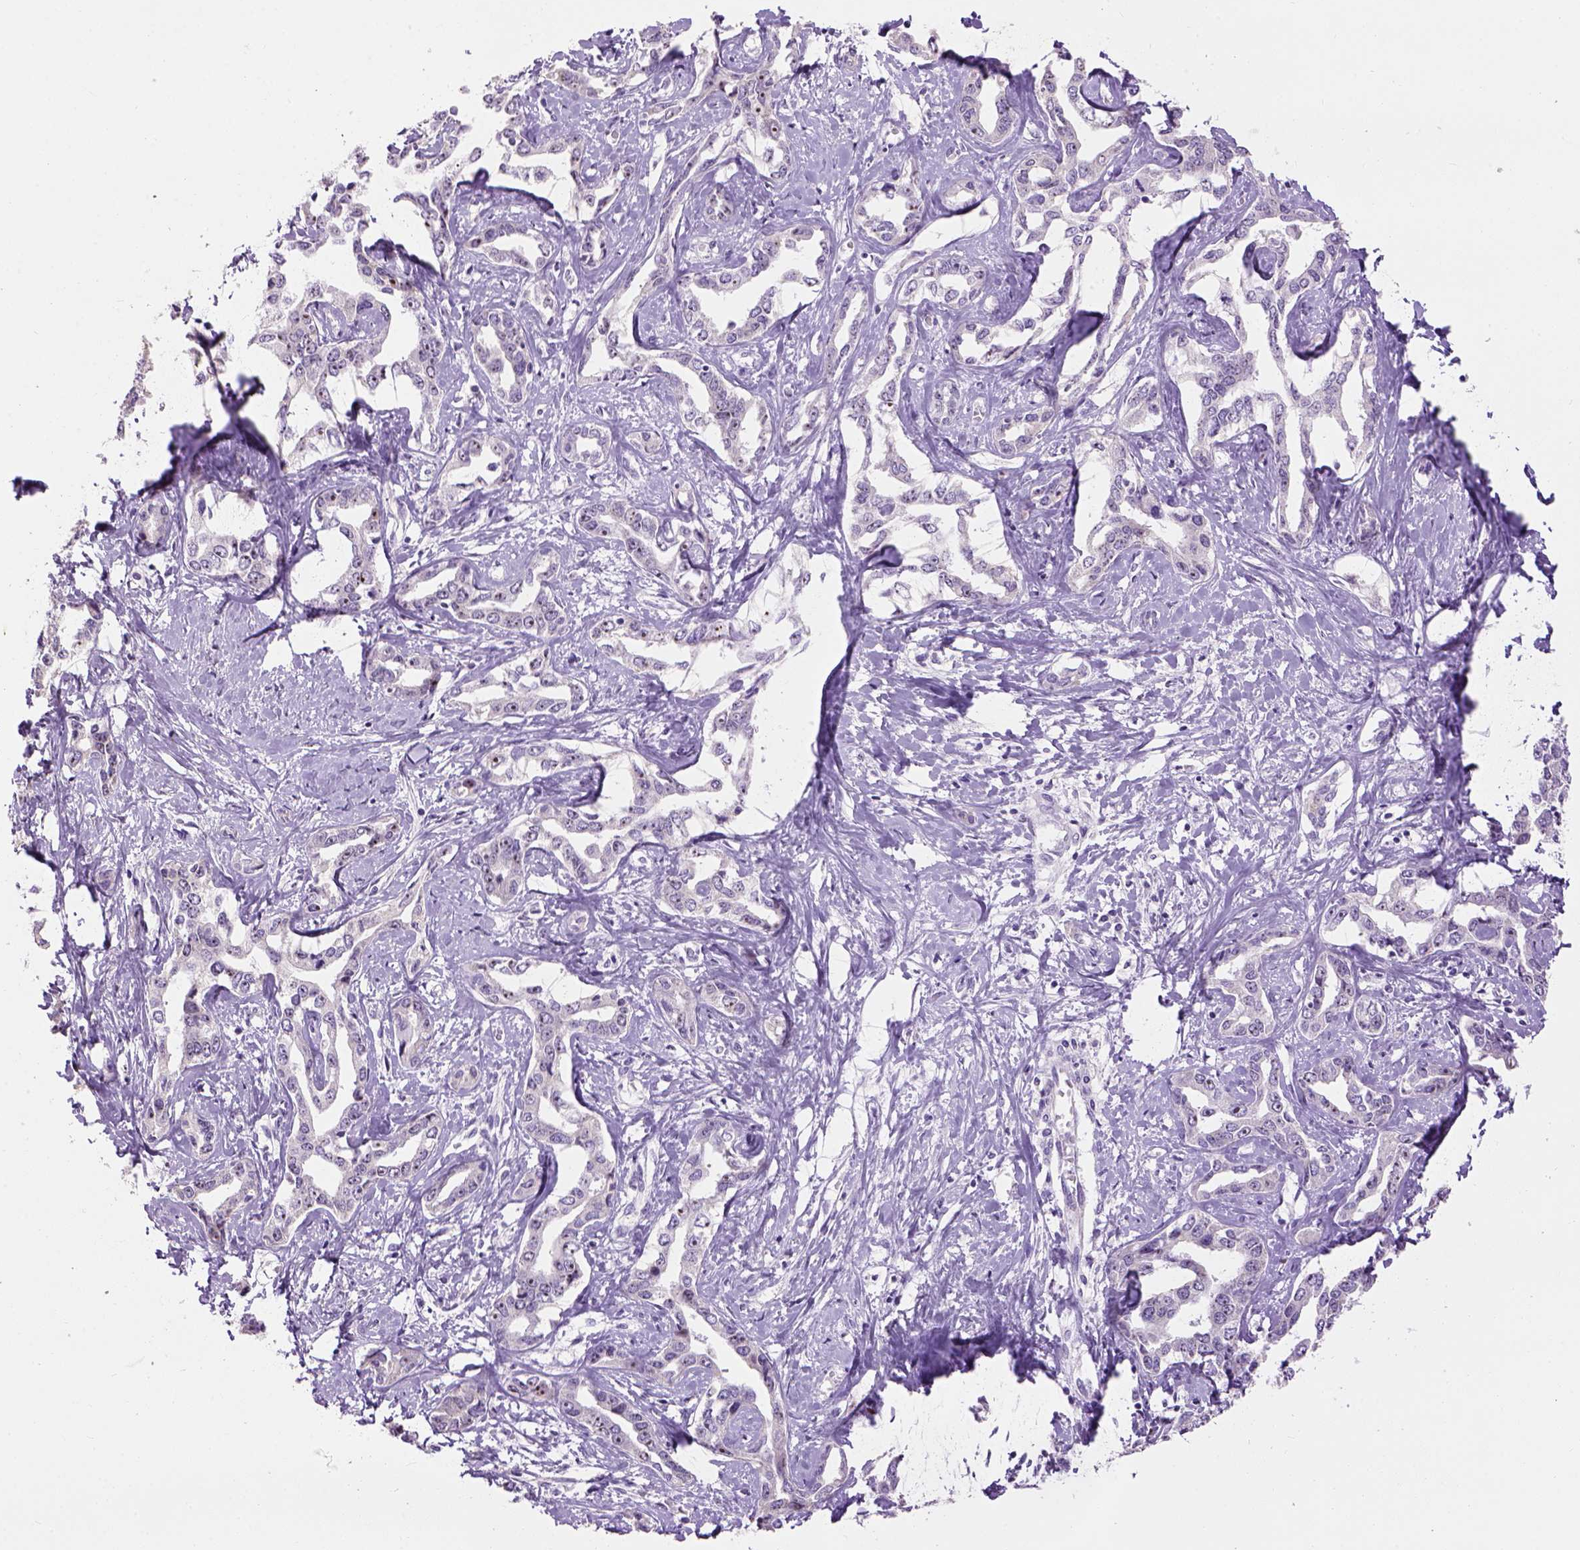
{"staining": {"intensity": "moderate", "quantity": "<25%", "location": "nuclear"}, "tissue": "liver cancer", "cell_type": "Tumor cells", "image_type": "cancer", "snomed": [{"axis": "morphology", "description": "Cholangiocarcinoma"}, {"axis": "topography", "description": "Liver"}], "caption": "This is an image of IHC staining of cholangiocarcinoma (liver), which shows moderate expression in the nuclear of tumor cells.", "gene": "UTP4", "patient": {"sex": "male", "age": 59}}